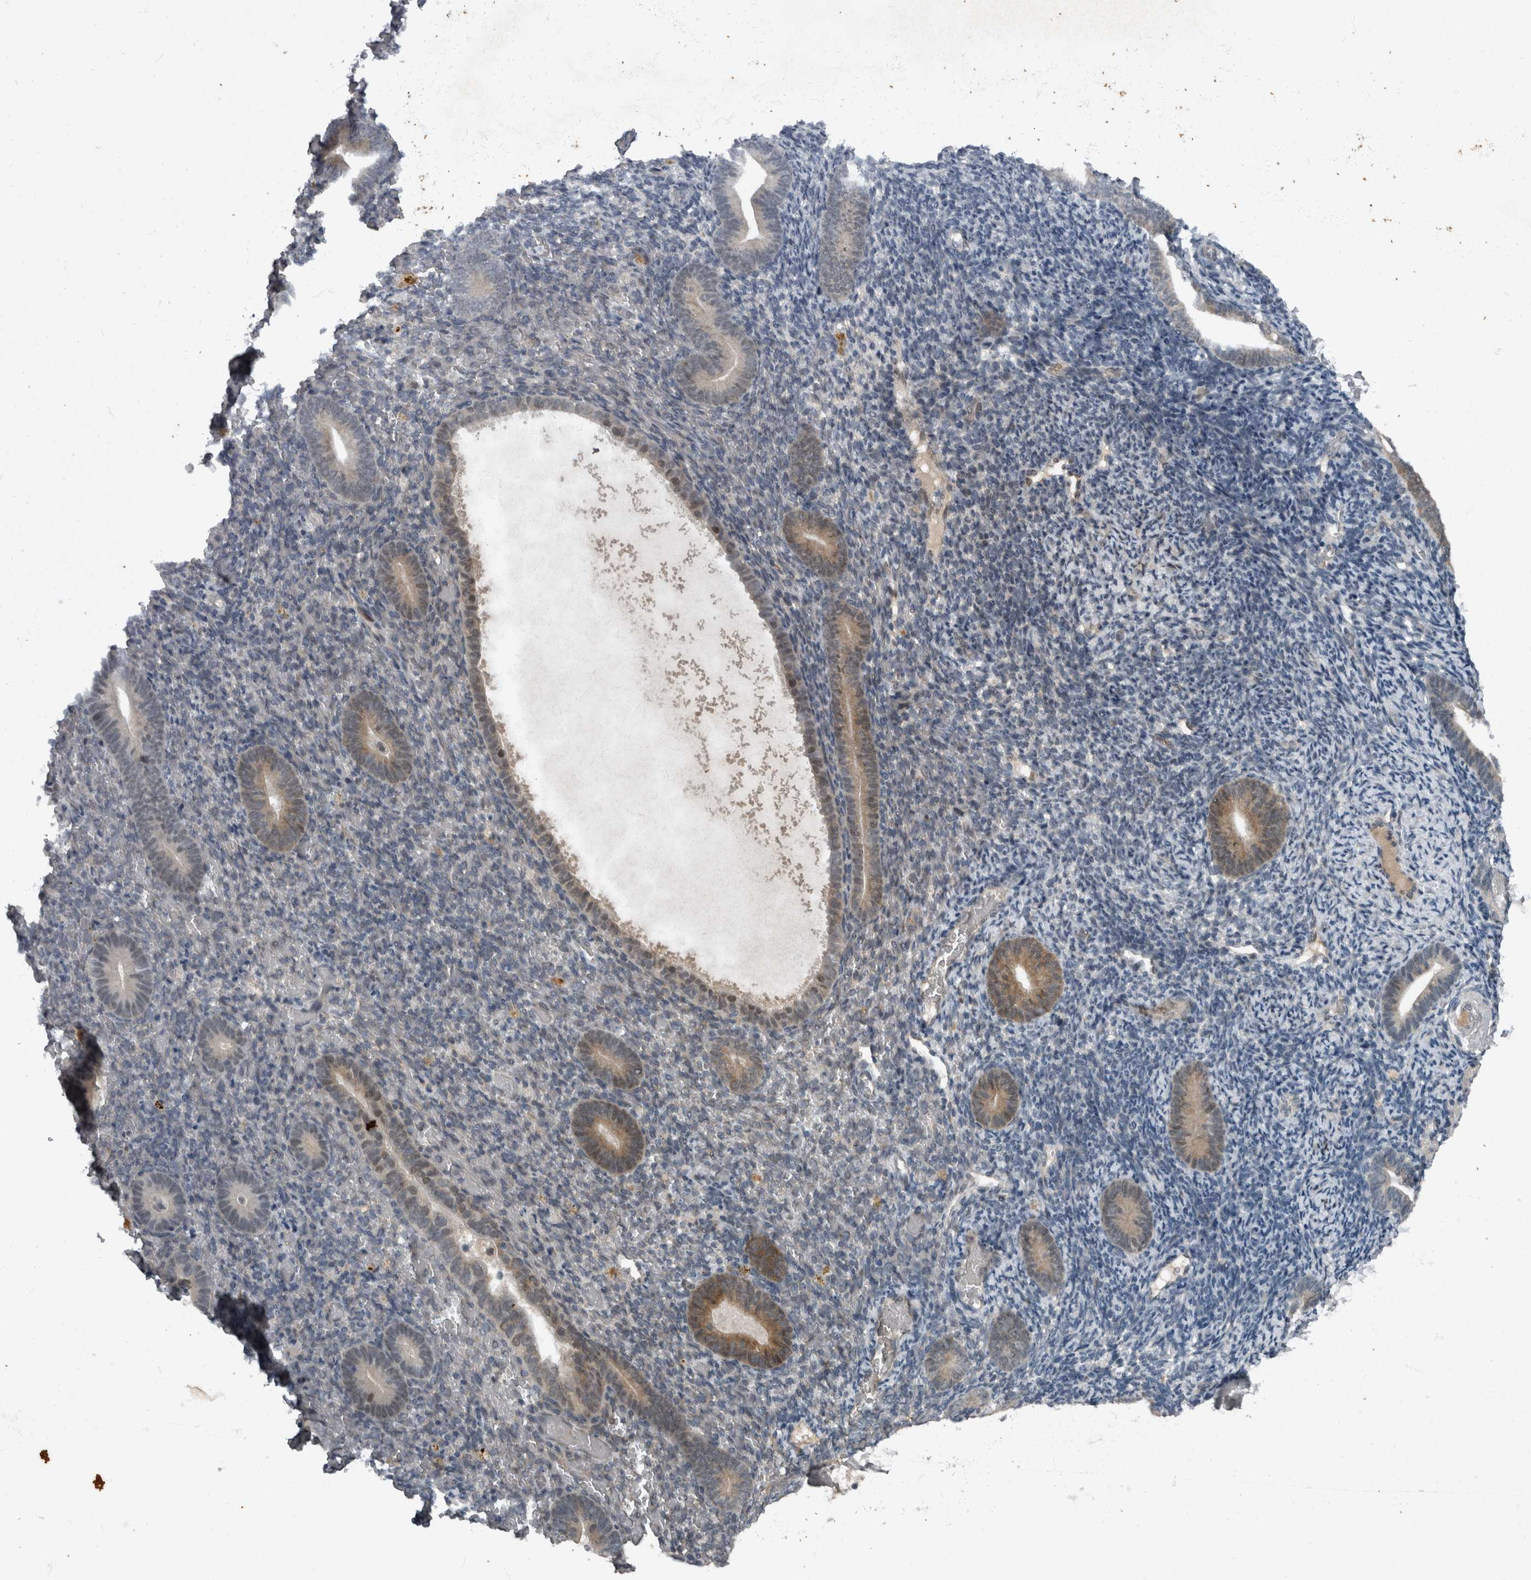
{"staining": {"intensity": "negative", "quantity": "none", "location": "none"}, "tissue": "endometrium", "cell_type": "Cells in endometrial stroma", "image_type": "normal", "snomed": [{"axis": "morphology", "description": "Normal tissue, NOS"}, {"axis": "topography", "description": "Endometrium"}], "caption": "This is a histopathology image of immunohistochemistry staining of normal endometrium, which shows no positivity in cells in endometrial stroma. The staining is performed using DAB brown chromogen with nuclei counter-stained in using hematoxylin.", "gene": "WDR33", "patient": {"sex": "female", "age": 51}}